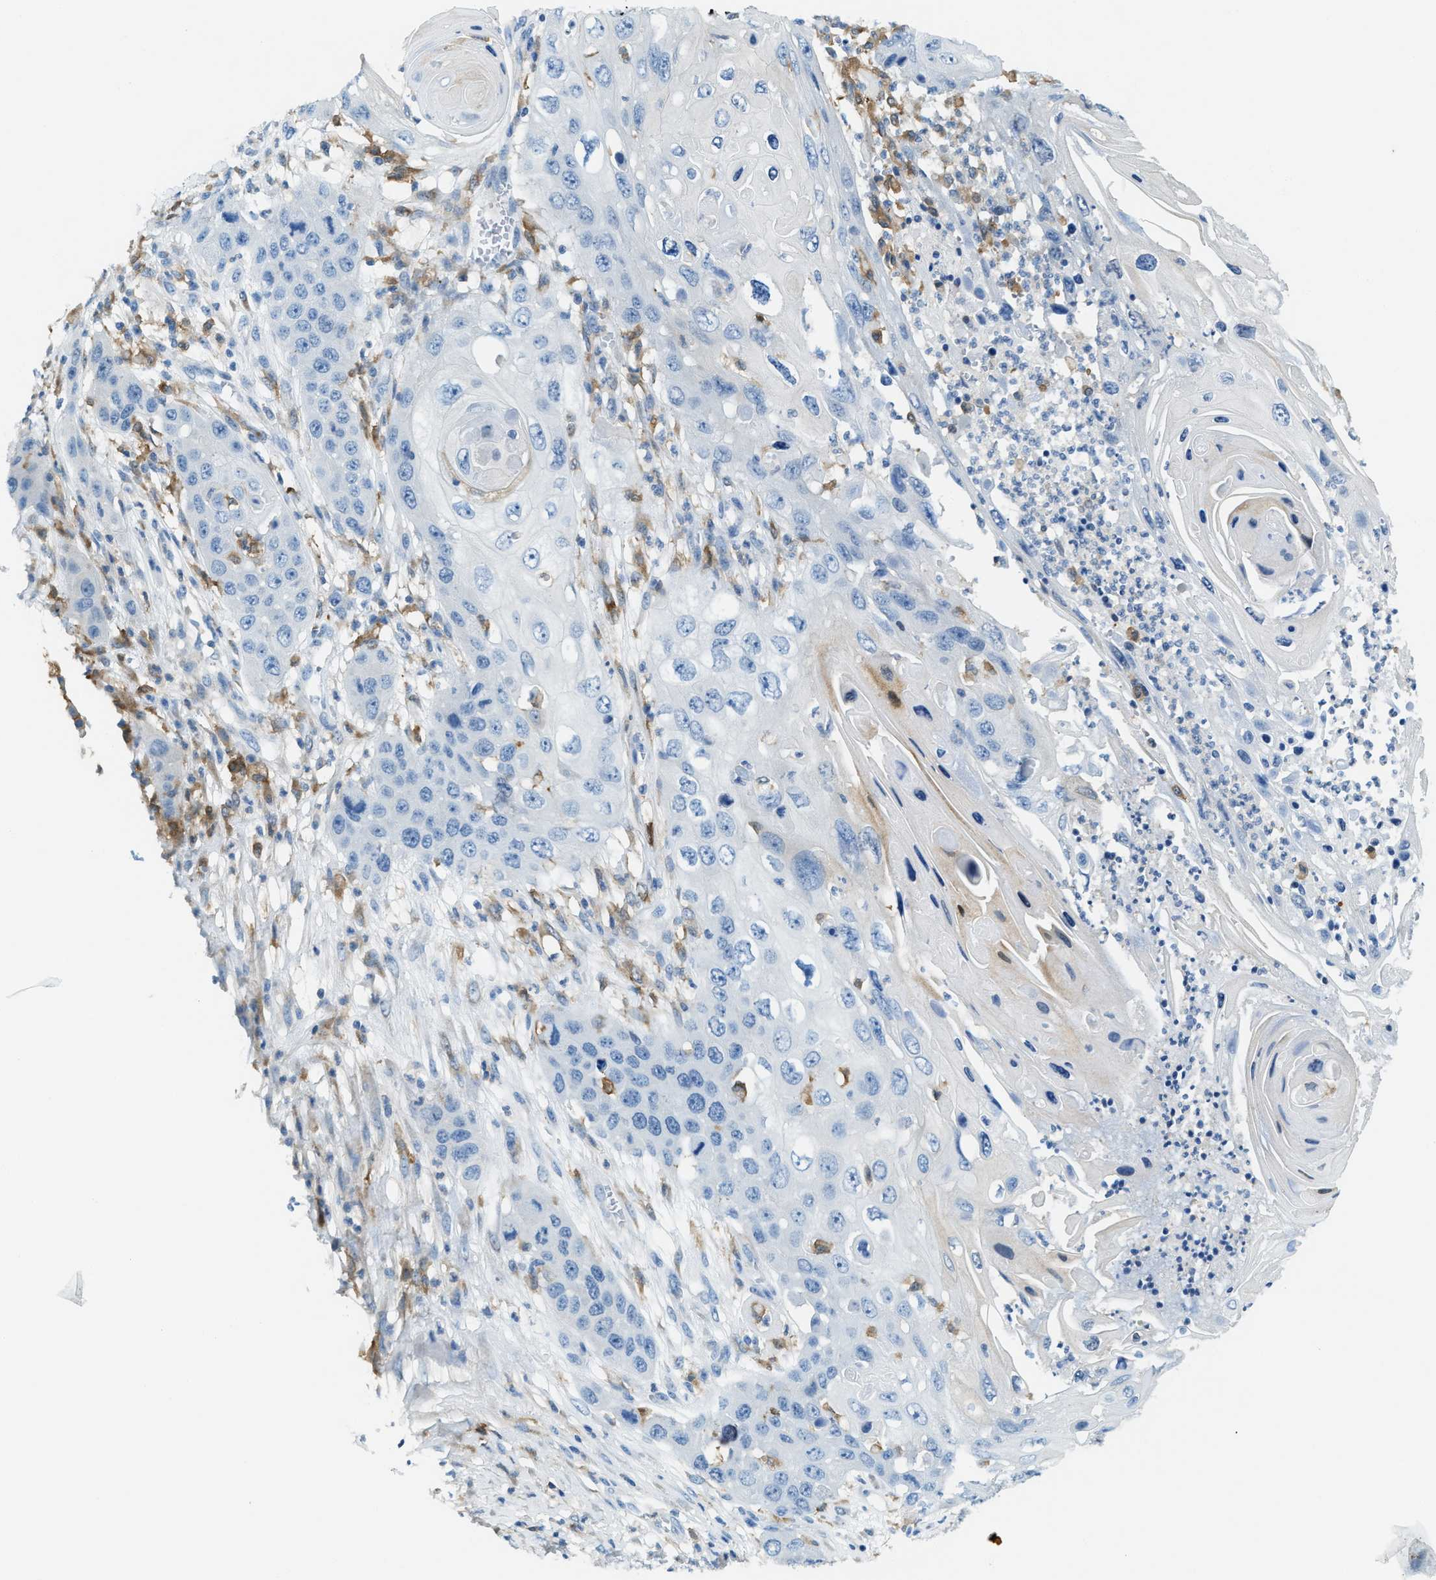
{"staining": {"intensity": "negative", "quantity": "none", "location": "none"}, "tissue": "skin cancer", "cell_type": "Tumor cells", "image_type": "cancer", "snomed": [{"axis": "morphology", "description": "Squamous cell carcinoma, NOS"}, {"axis": "topography", "description": "Skin"}], "caption": "A histopathology image of squamous cell carcinoma (skin) stained for a protein displays no brown staining in tumor cells. Brightfield microscopy of immunohistochemistry stained with DAB (brown) and hematoxylin (blue), captured at high magnification.", "gene": "MATCAP2", "patient": {"sex": "male", "age": 55}}